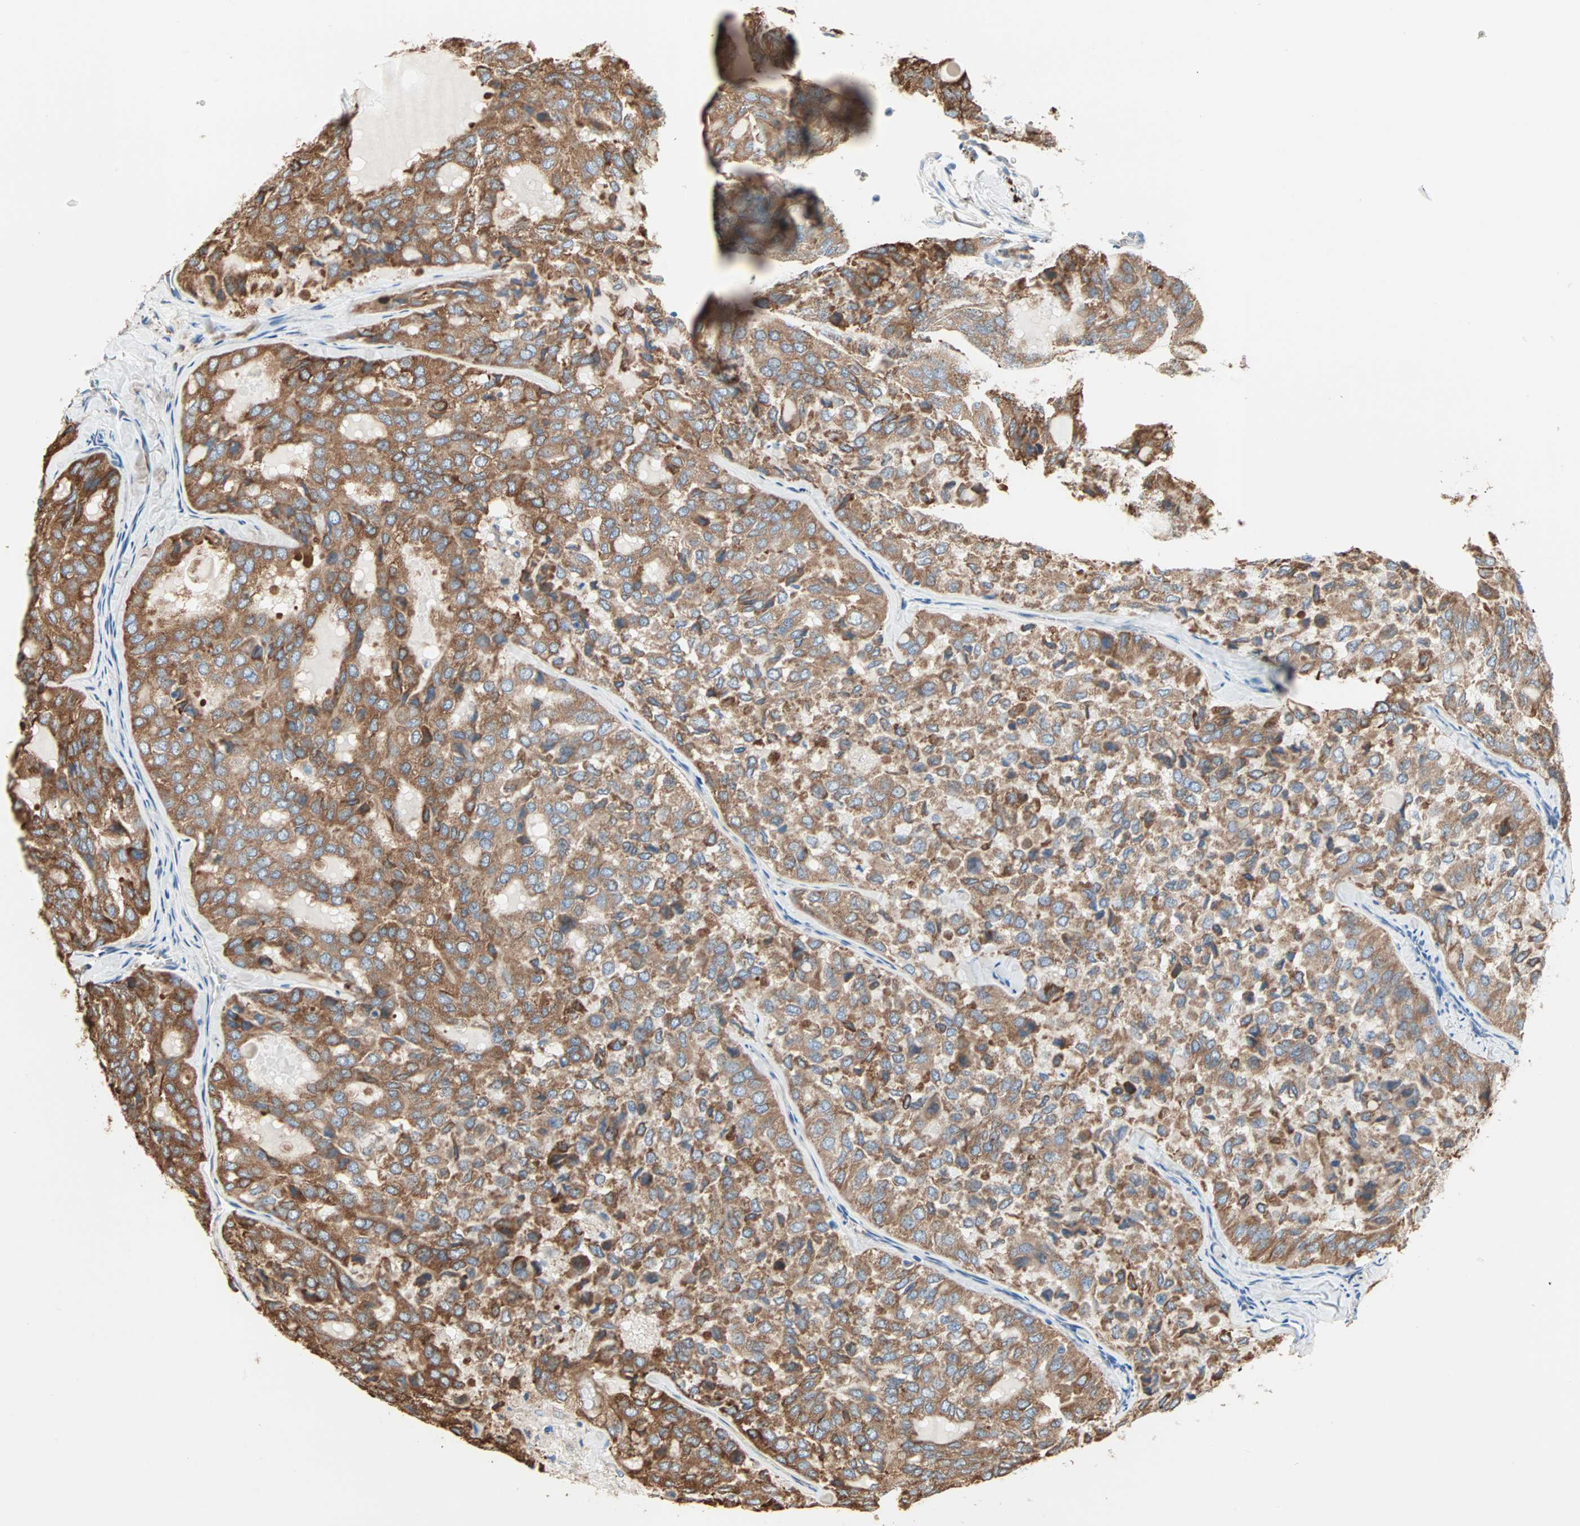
{"staining": {"intensity": "strong", "quantity": ">75%", "location": "cytoplasmic/membranous"}, "tissue": "thyroid cancer", "cell_type": "Tumor cells", "image_type": "cancer", "snomed": [{"axis": "morphology", "description": "Follicular adenoma carcinoma, NOS"}, {"axis": "topography", "description": "Thyroid gland"}], "caption": "Immunohistochemical staining of human follicular adenoma carcinoma (thyroid) displays strong cytoplasmic/membranous protein positivity in about >75% of tumor cells.", "gene": "PLCXD1", "patient": {"sex": "male", "age": 75}}